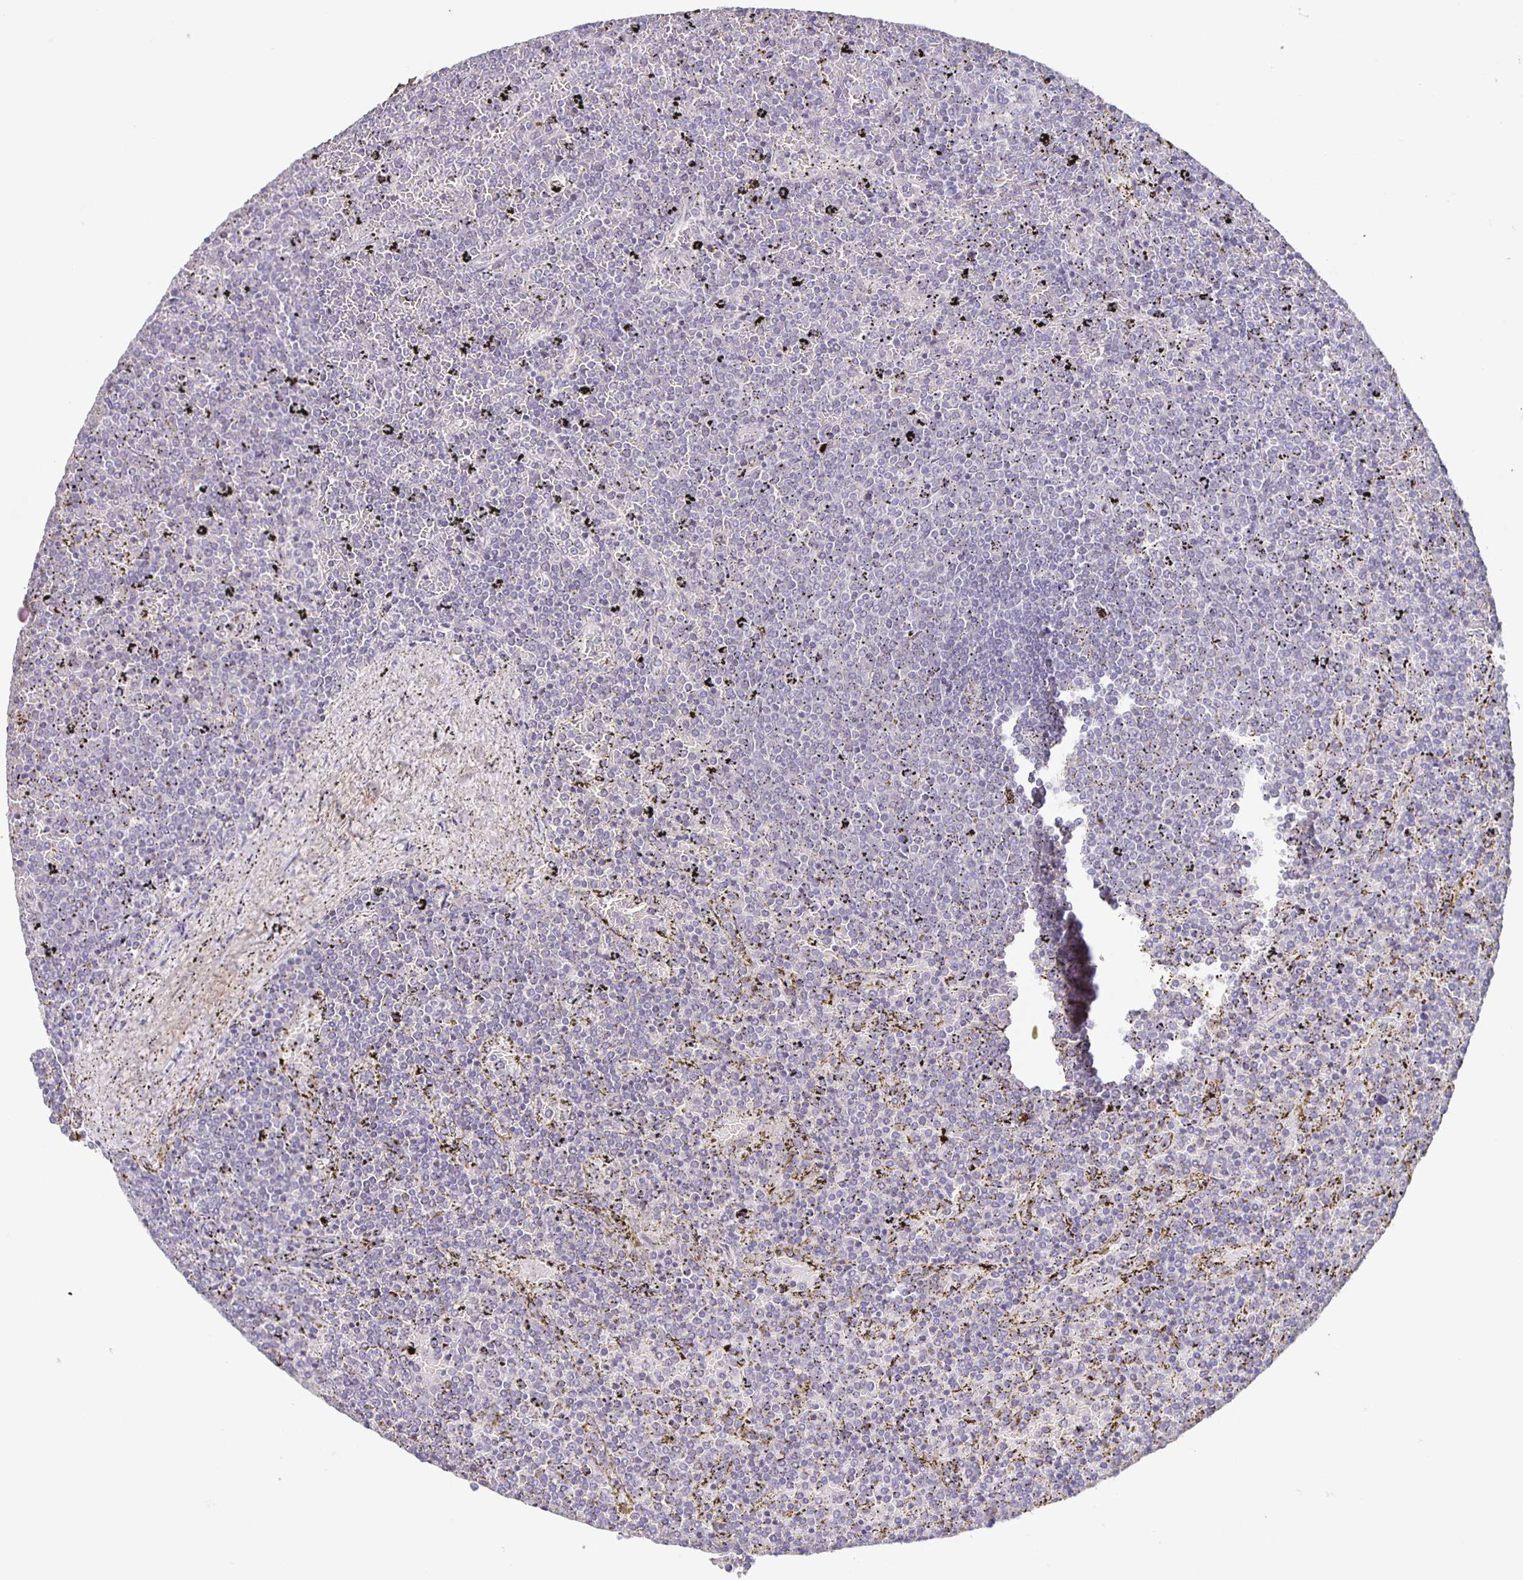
{"staining": {"intensity": "negative", "quantity": "none", "location": "none"}, "tissue": "lymphoma", "cell_type": "Tumor cells", "image_type": "cancer", "snomed": [{"axis": "morphology", "description": "Malignant lymphoma, non-Hodgkin's type, Low grade"}, {"axis": "topography", "description": "Spleen"}], "caption": "Tumor cells show no significant expression in low-grade malignant lymphoma, non-Hodgkin's type.", "gene": "INSL5", "patient": {"sex": "female", "age": 77}}